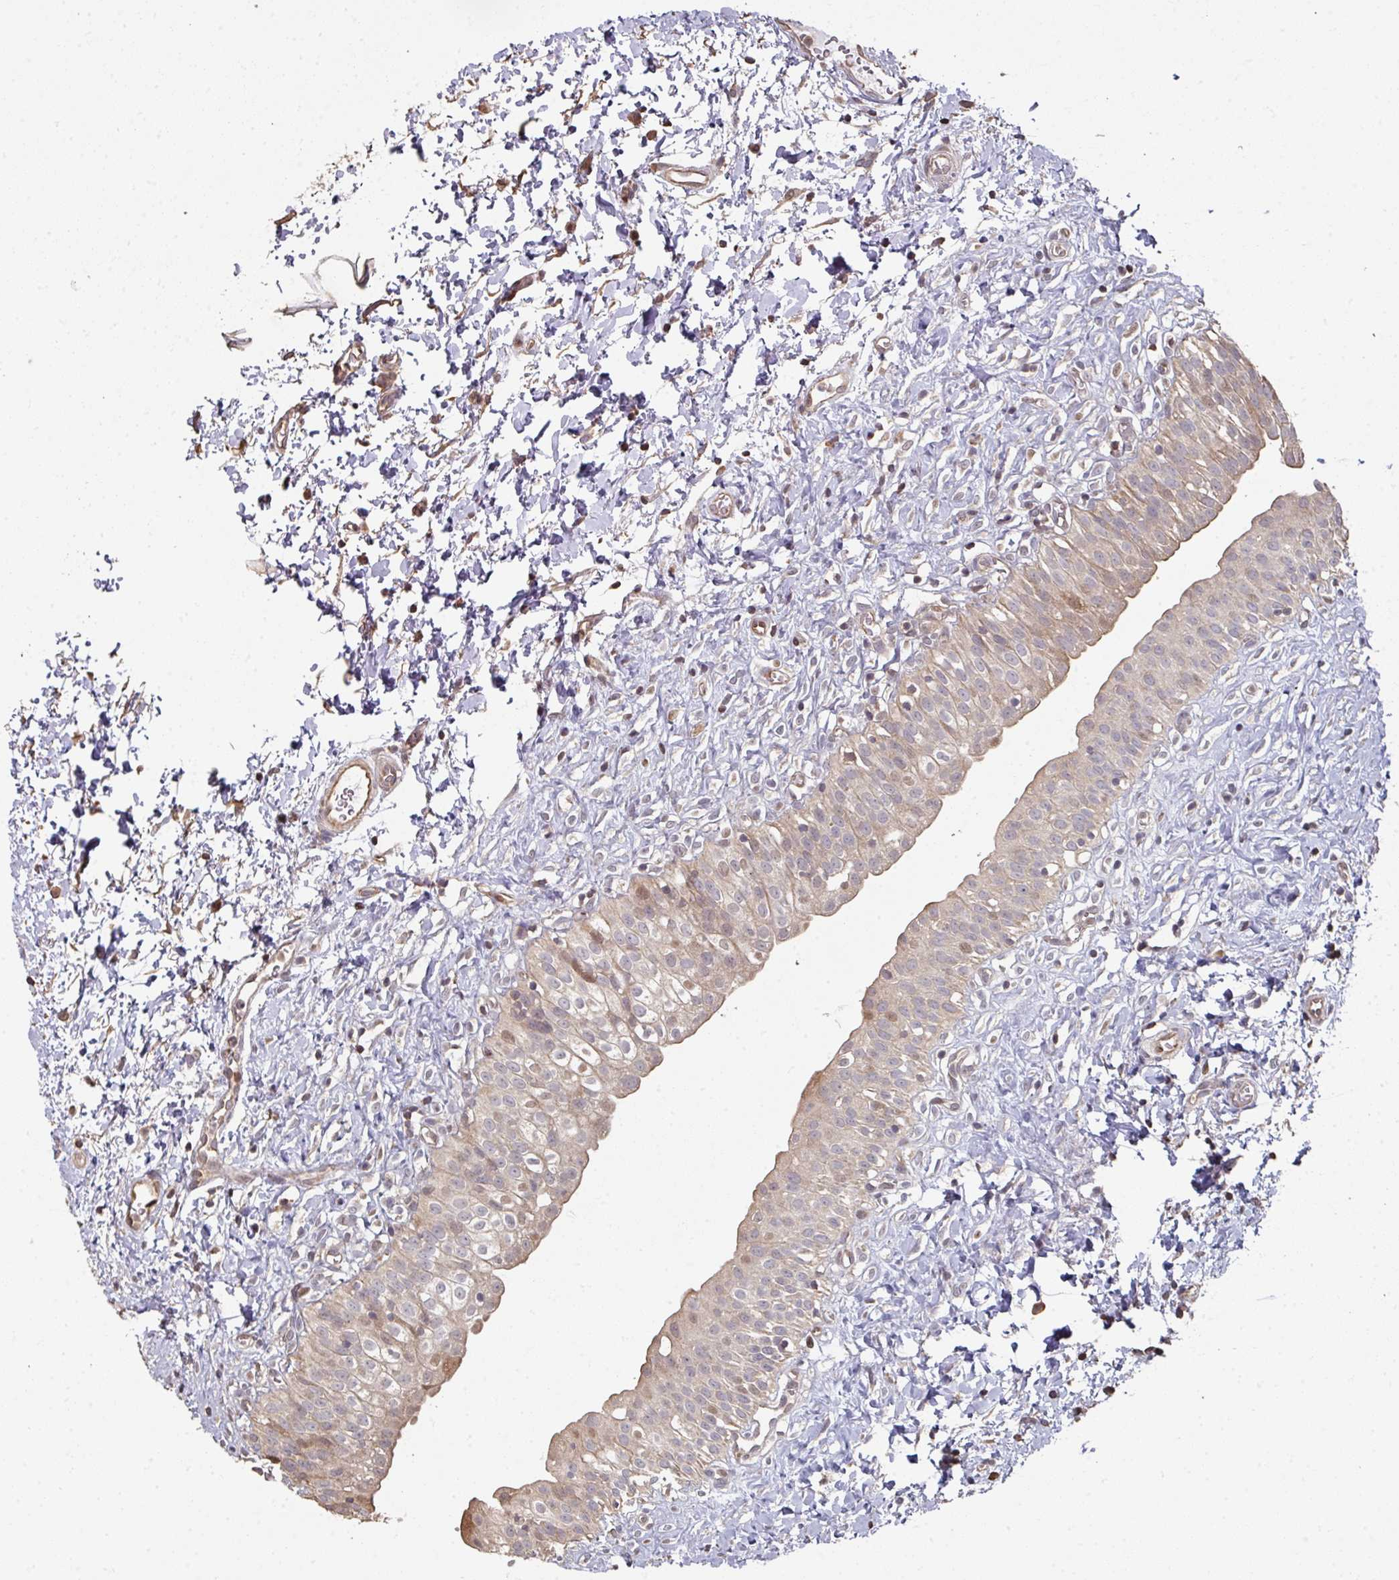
{"staining": {"intensity": "weak", "quantity": ">75%", "location": "cytoplasmic/membranous,nuclear"}, "tissue": "urinary bladder", "cell_type": "Urothelial cells", "image_type": "normal", "snomed": [{"axis": "morphology", "description": "Normal tissue, NOS"}, {"axis": "topography", "description": "Urinary bladder"}], "caption": "This image displays immunohistochemistry staining of unremarkable human urinary bladder, with low weak cytoplasmic/membranous,nuclear staining in approximately >75% of urothelial cells.", "gene": "CA7", "patient": {"sex": "male", "age": 51}}